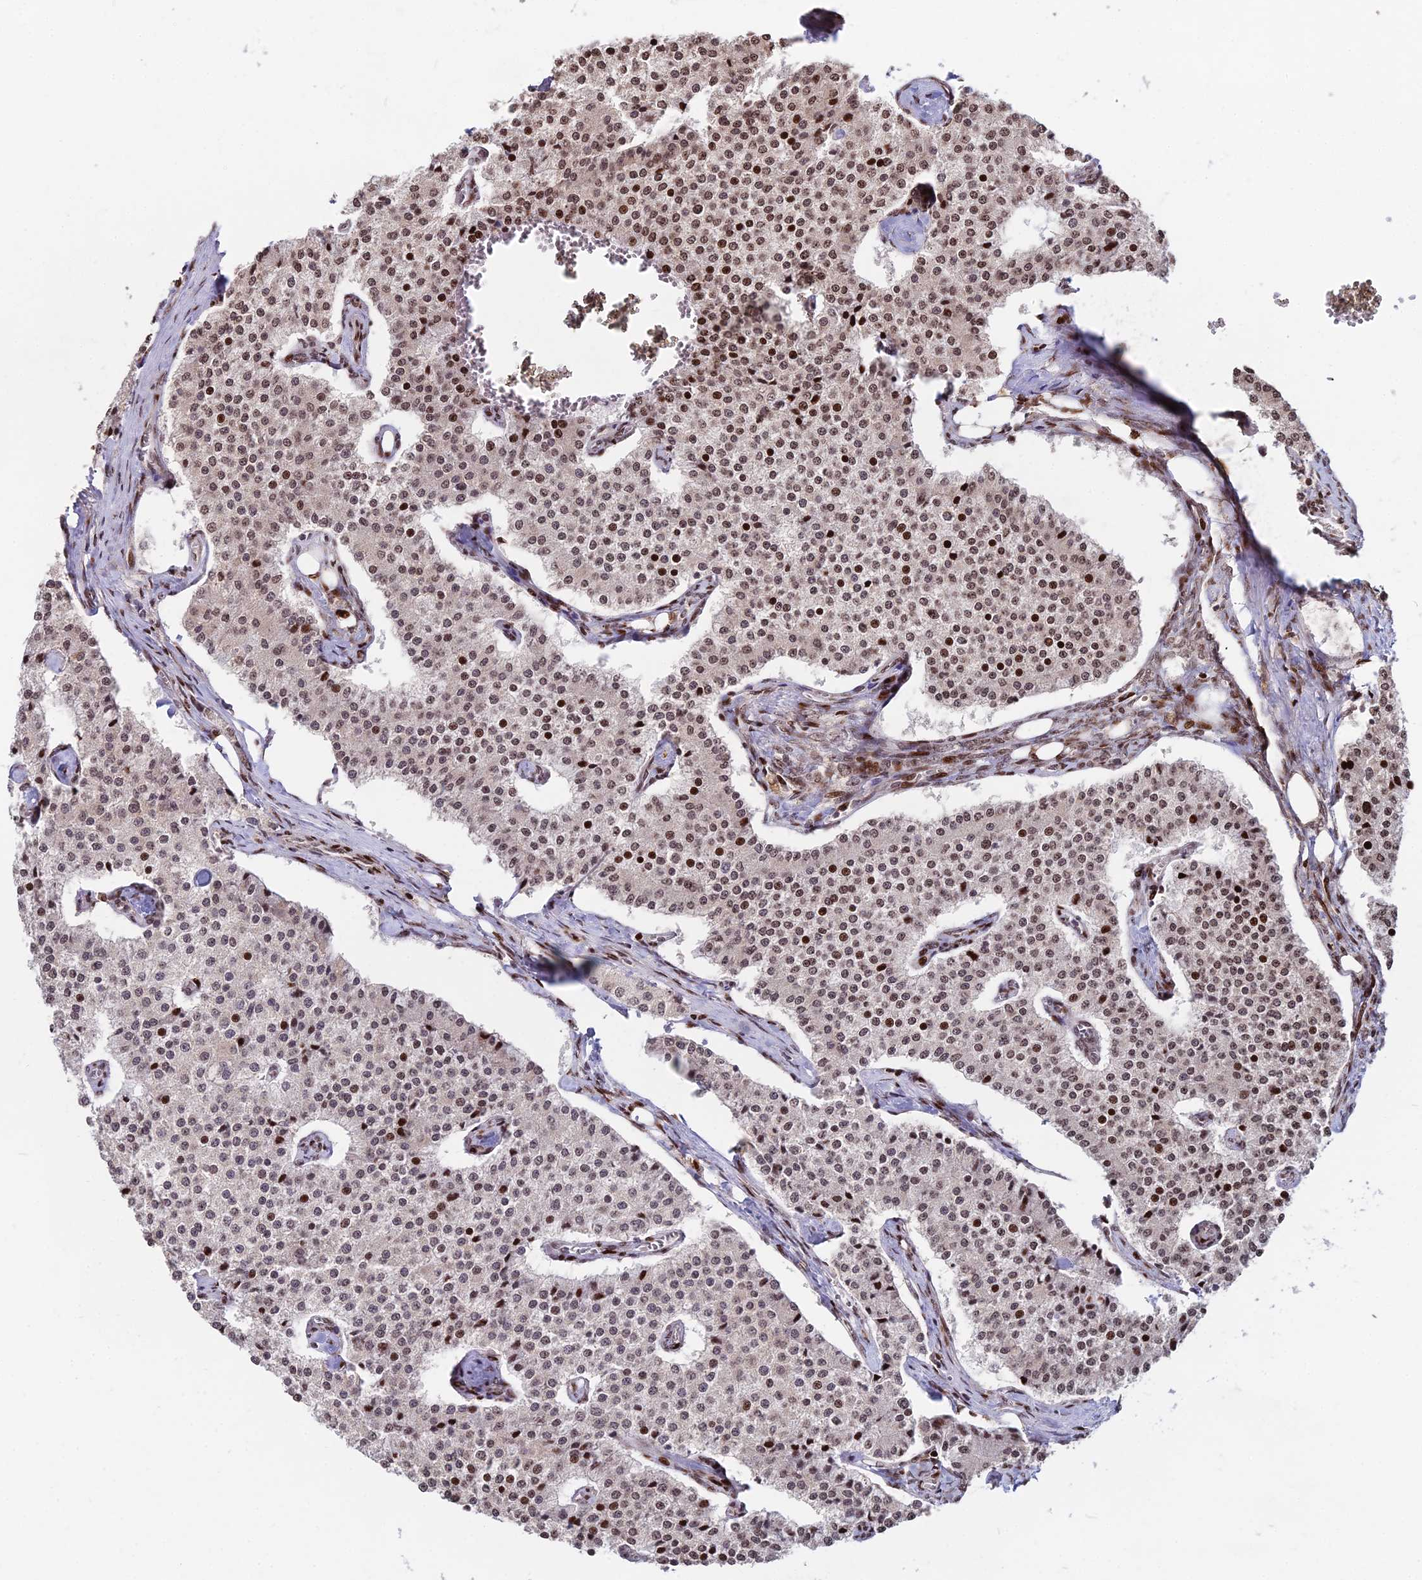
{"staining": {"intensity": "moderate", "quantity": ">75%", "location": "nuclear"}, "tissue": "carcinoid", "cell_type": "Tumor cells", "image_type": "cancer", "snomed": [{"axis": "morphology", "description": "Carcinoid, malignant, NOS"}, {"axis": "topography", "description": "Colon"}], "caption": "High-power microscopy captured an IHC photomicrograph of carcinoid, revealing moderate nuclear positivity in about >75% of tumor cells.", "gene": "RBMS2", "patient": {"sex": "female", "age": 52}}